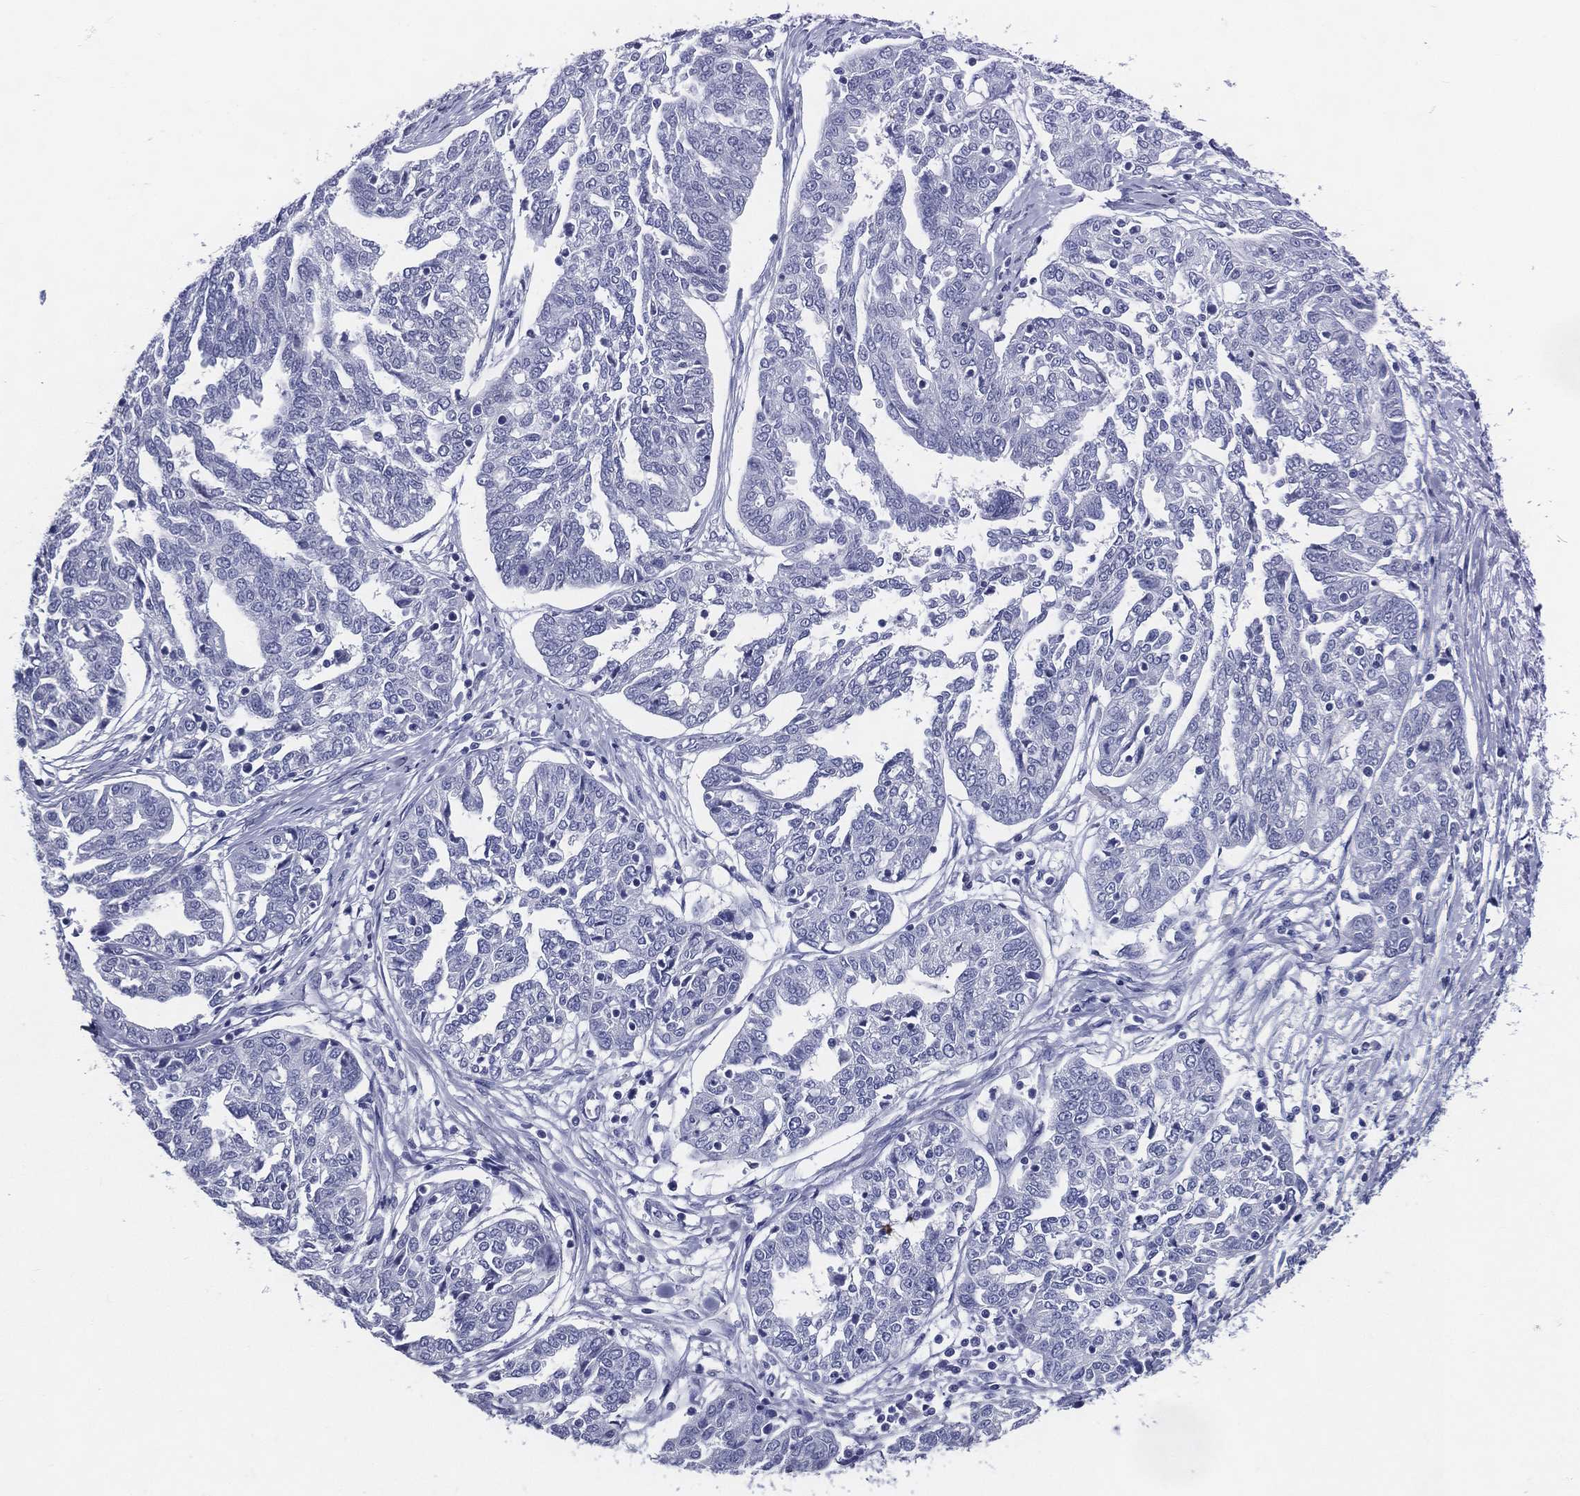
{"staining": {"intensity": "negative", "quantity": "none", "location": "none"}, "tissue": "ovarian cancer", "cell_type": "Tumor cells", "image_type": "cancer", "snomed": [{"axis": "morphology", "description": "Cystadenocarcinoma, serous, NOS"}, {"axis": "topography", "description": "Ovary"}], "caption": "Ovarian cancer was stained to show a protein in brown. There is no significant positivity in tumor cells.", "gene": "ACE2", "patient": {"sex": "female", "age": 67}}